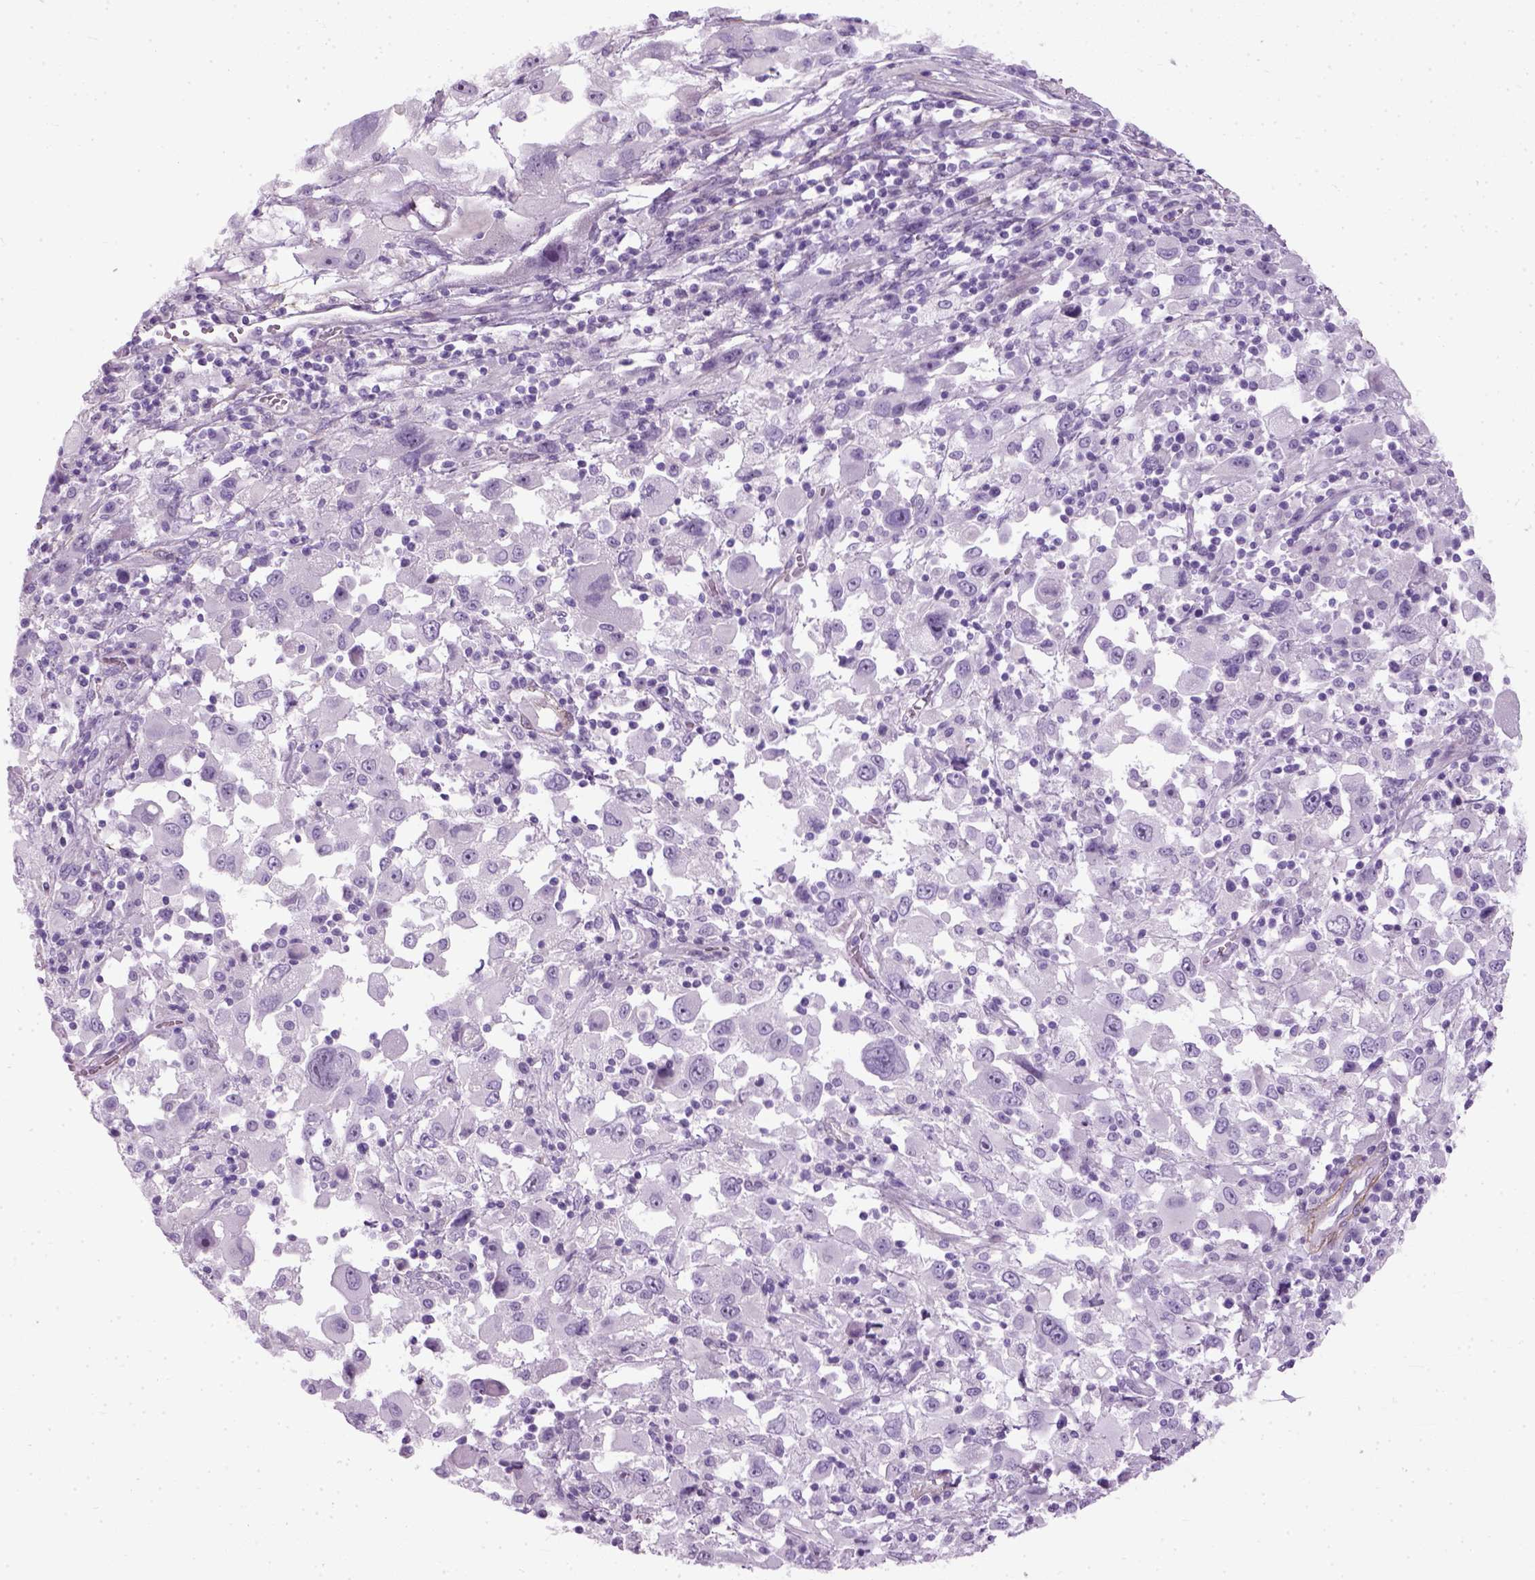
{"staining": {"intensity": "negative", "quantity": "none", "location": "none"}, "tissue": "melanoma", "cell_type": "Tumor cells", "image_type": "cancer", "snomed": [{"axis": "morphology", "description": "Malignant melanoma, Metastatic site"}, {"axis": "topography", "description": "Soft tissue"}], "caption": "DAB (3,3'-diaminobenzidine) immunohistochemical staining of human malignant melanoma (metastatic site) demonstrates no significant positivity in tumor cells.", "gene": "FAM161A", "patient": {"sex": "male", "age": 50}}